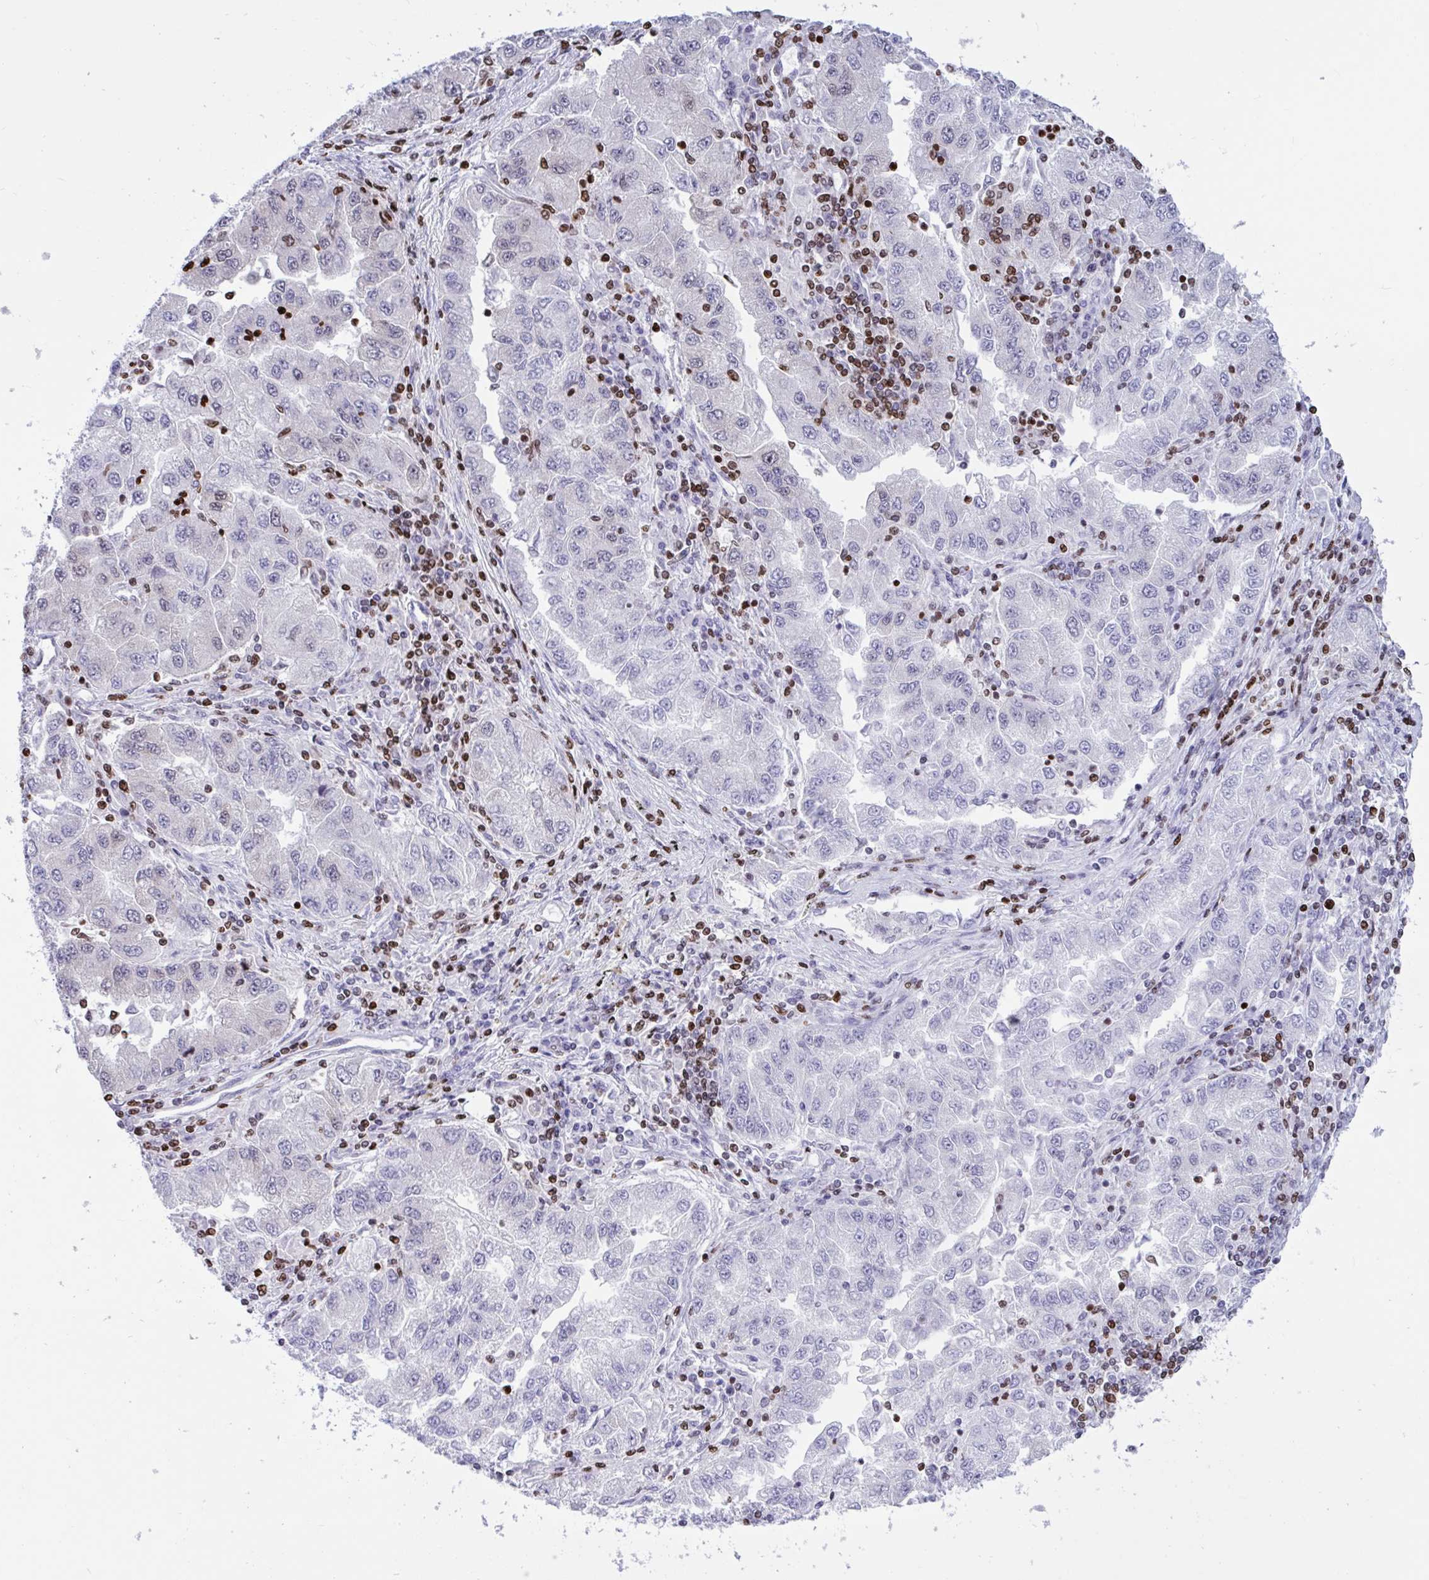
{"staining": {"intensity": "weak", "quantity": "<25%", "location": "nuclear"}, "tissue": "lung cancer", "cell_type": "Tumor cells", "image_type": "cancer", "snomed": [{"axis": "morphology", "description": "Adenocarcinoma, NOS"}, {"axis": "morphology", "description": "Adenocarcinoma primary or metastatic"}, {"axis": "topography", "description": "Lung"}], "caption": "High power microscopy micrograph of an immunohistochemistry (IHC) photomicrograph of lung cancer (adenocarcinoma primary or metastatic), revealing no significant positivity in tumor cells. Nuclei are stained in blue.", "gene": "HMGB2", "patient": {"sex": "male", "age": 74}}